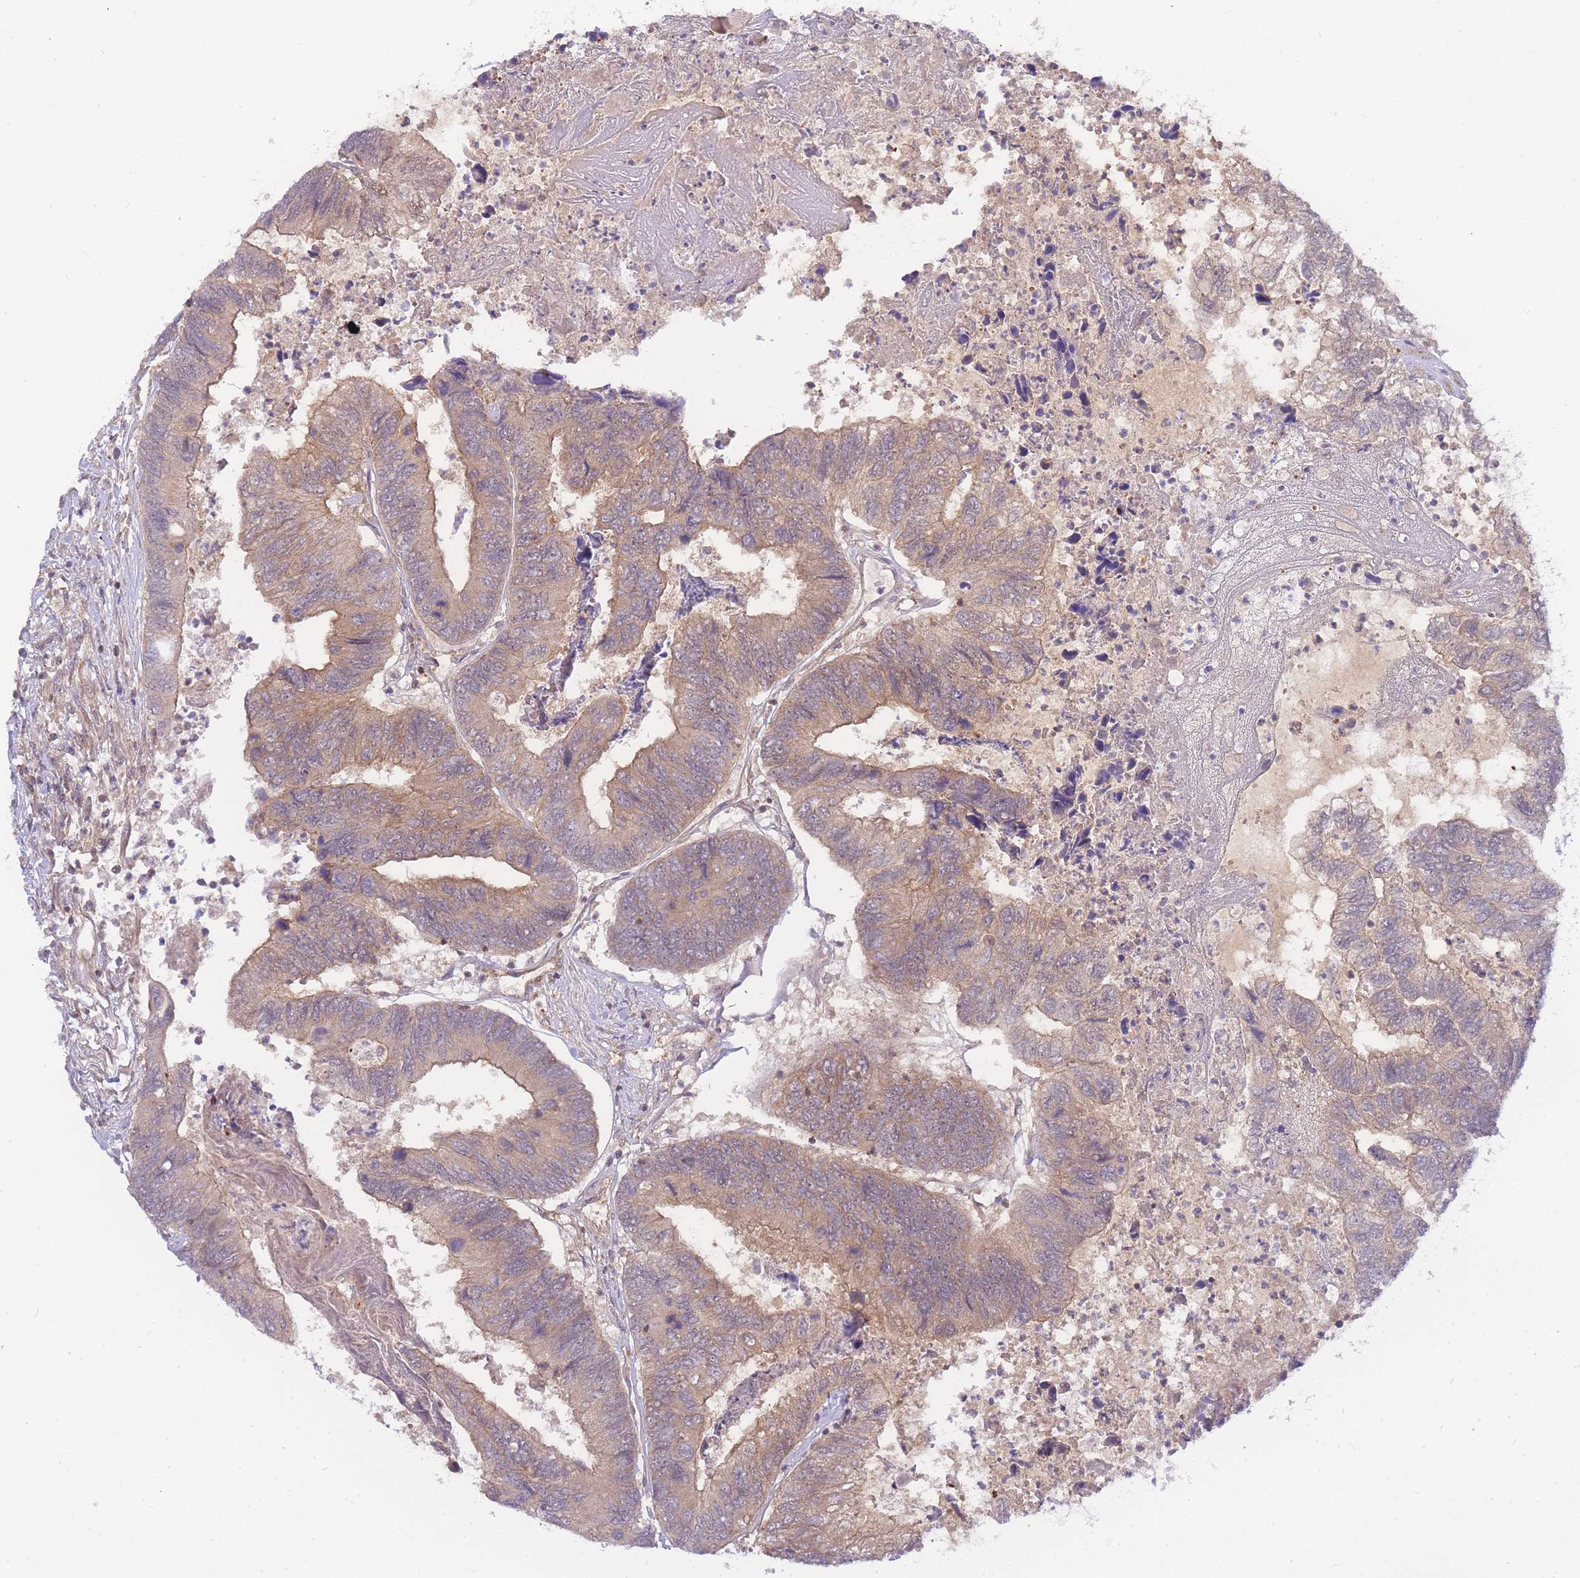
{"staining": {"intensity": "moderate", "quantity": "25%-75%", "location": "cytoplasmic/membranous"}, "tissue": "colorectal cancer", "cell_type": "Tumor cells", "image_type": "cancer", "snomed": [{"axis": "morphology", "description": "Adenocarcinoma, NOS"}, {"axis": "topography", "description": "Colon"}], "caption": "A brown stain labels moderate cytoplasmic/membranous staining of a protein in colorectal cancer (adenocarcinoma) tumor cells.", "gene": "KIAA1191", "patient": {"sex": "female", "age": 67}}